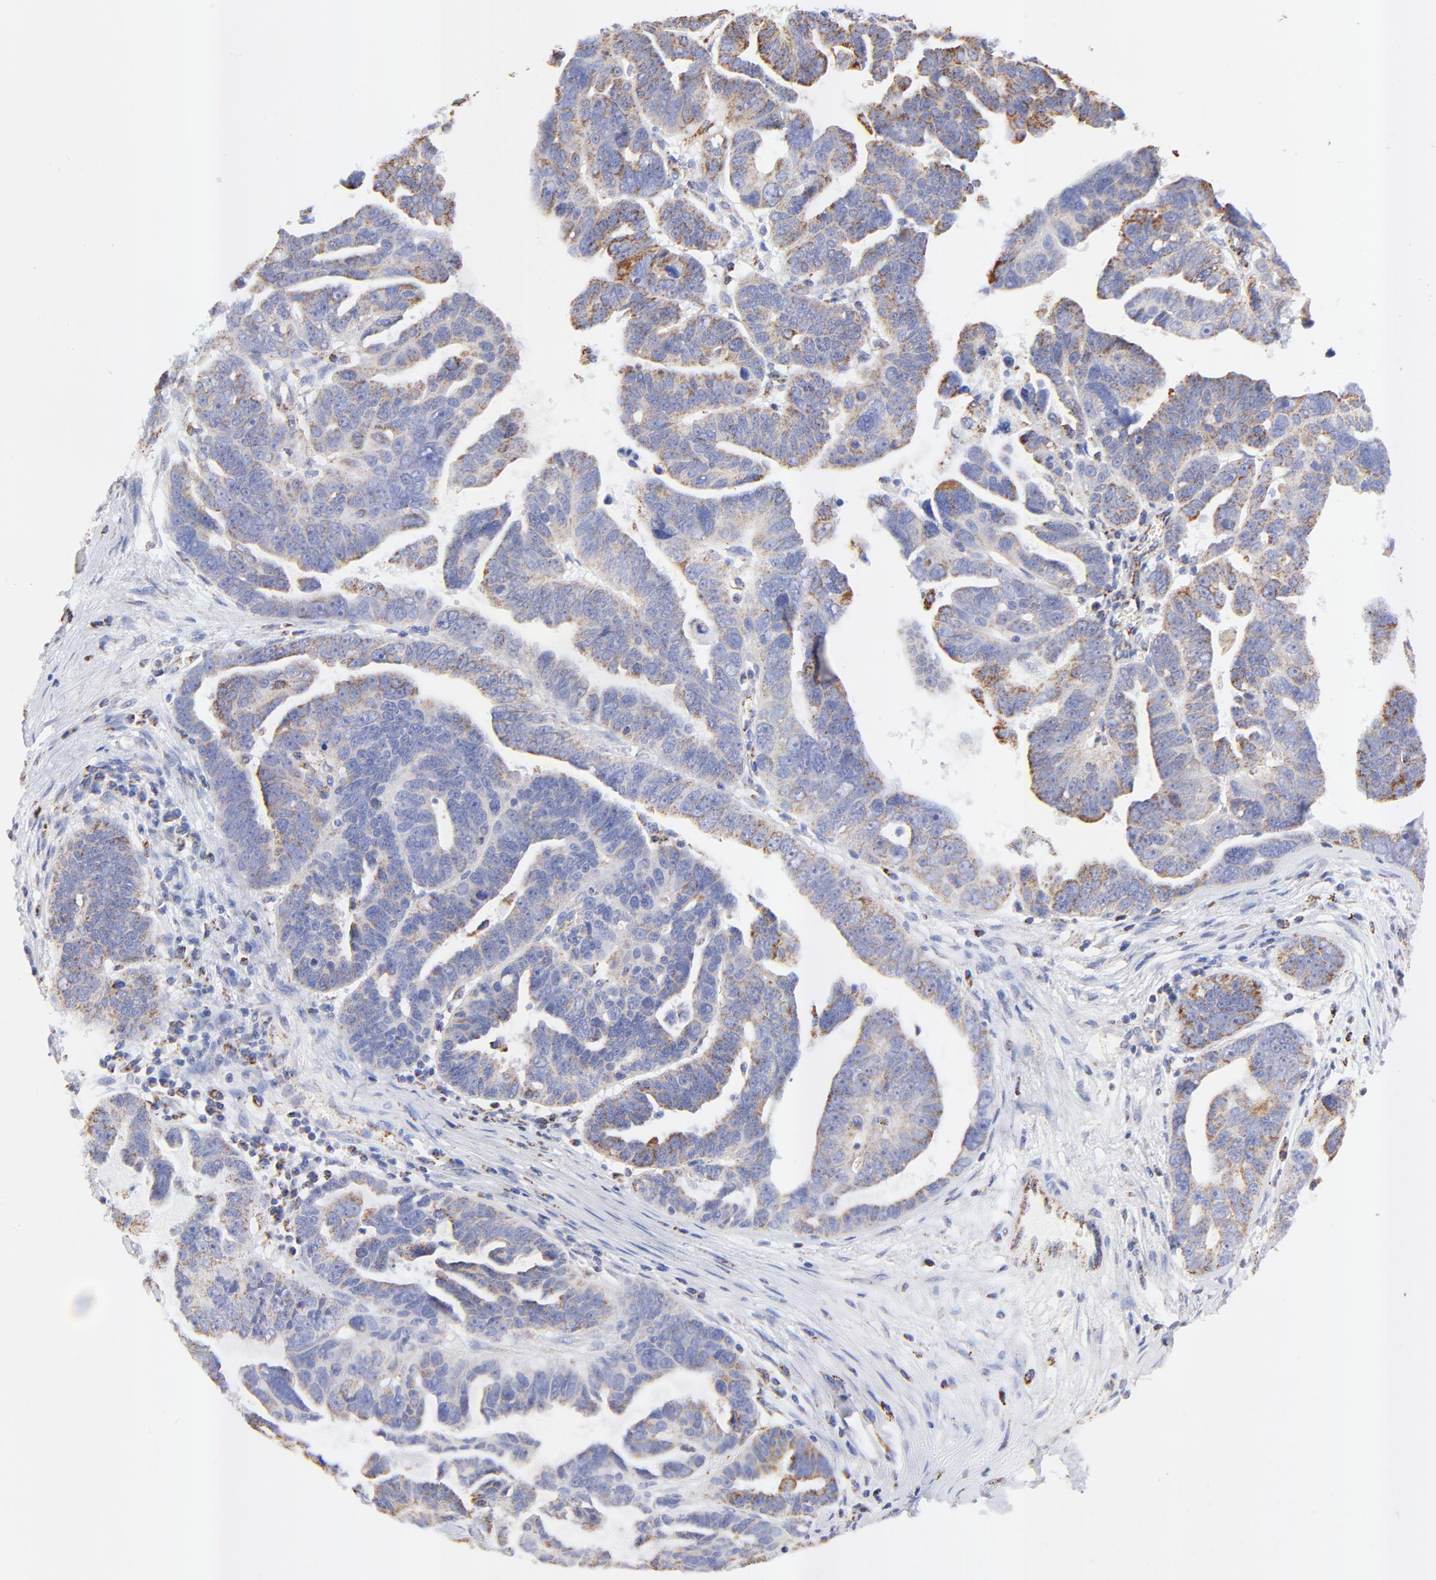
{"staining": {"intensity": "moderate", "quantity": "25%-75%", "location": "cytoplasmic/membranous"}, "tissue": "ovarian cancer", "cell_type": "Tumor cells", "image_type": "cancer", "snomed": [{"axis": "morphology", "description": "Carcinoma, endometroid"}, {"axis": "morphology", "description": "Cystadenocarcinoma, serous, NOS"}, {"axis": "topography", "description": "Ovary"}], "caption": "This image displays immunohistochemistry staining of human ovarian endometroid carcinoma, with medium moderate cytoplasmic/membranous expression in about 25%-75% of tumor cells.", "gene": "COX4I1", "patient": {"sex": "female", "age": 45}}